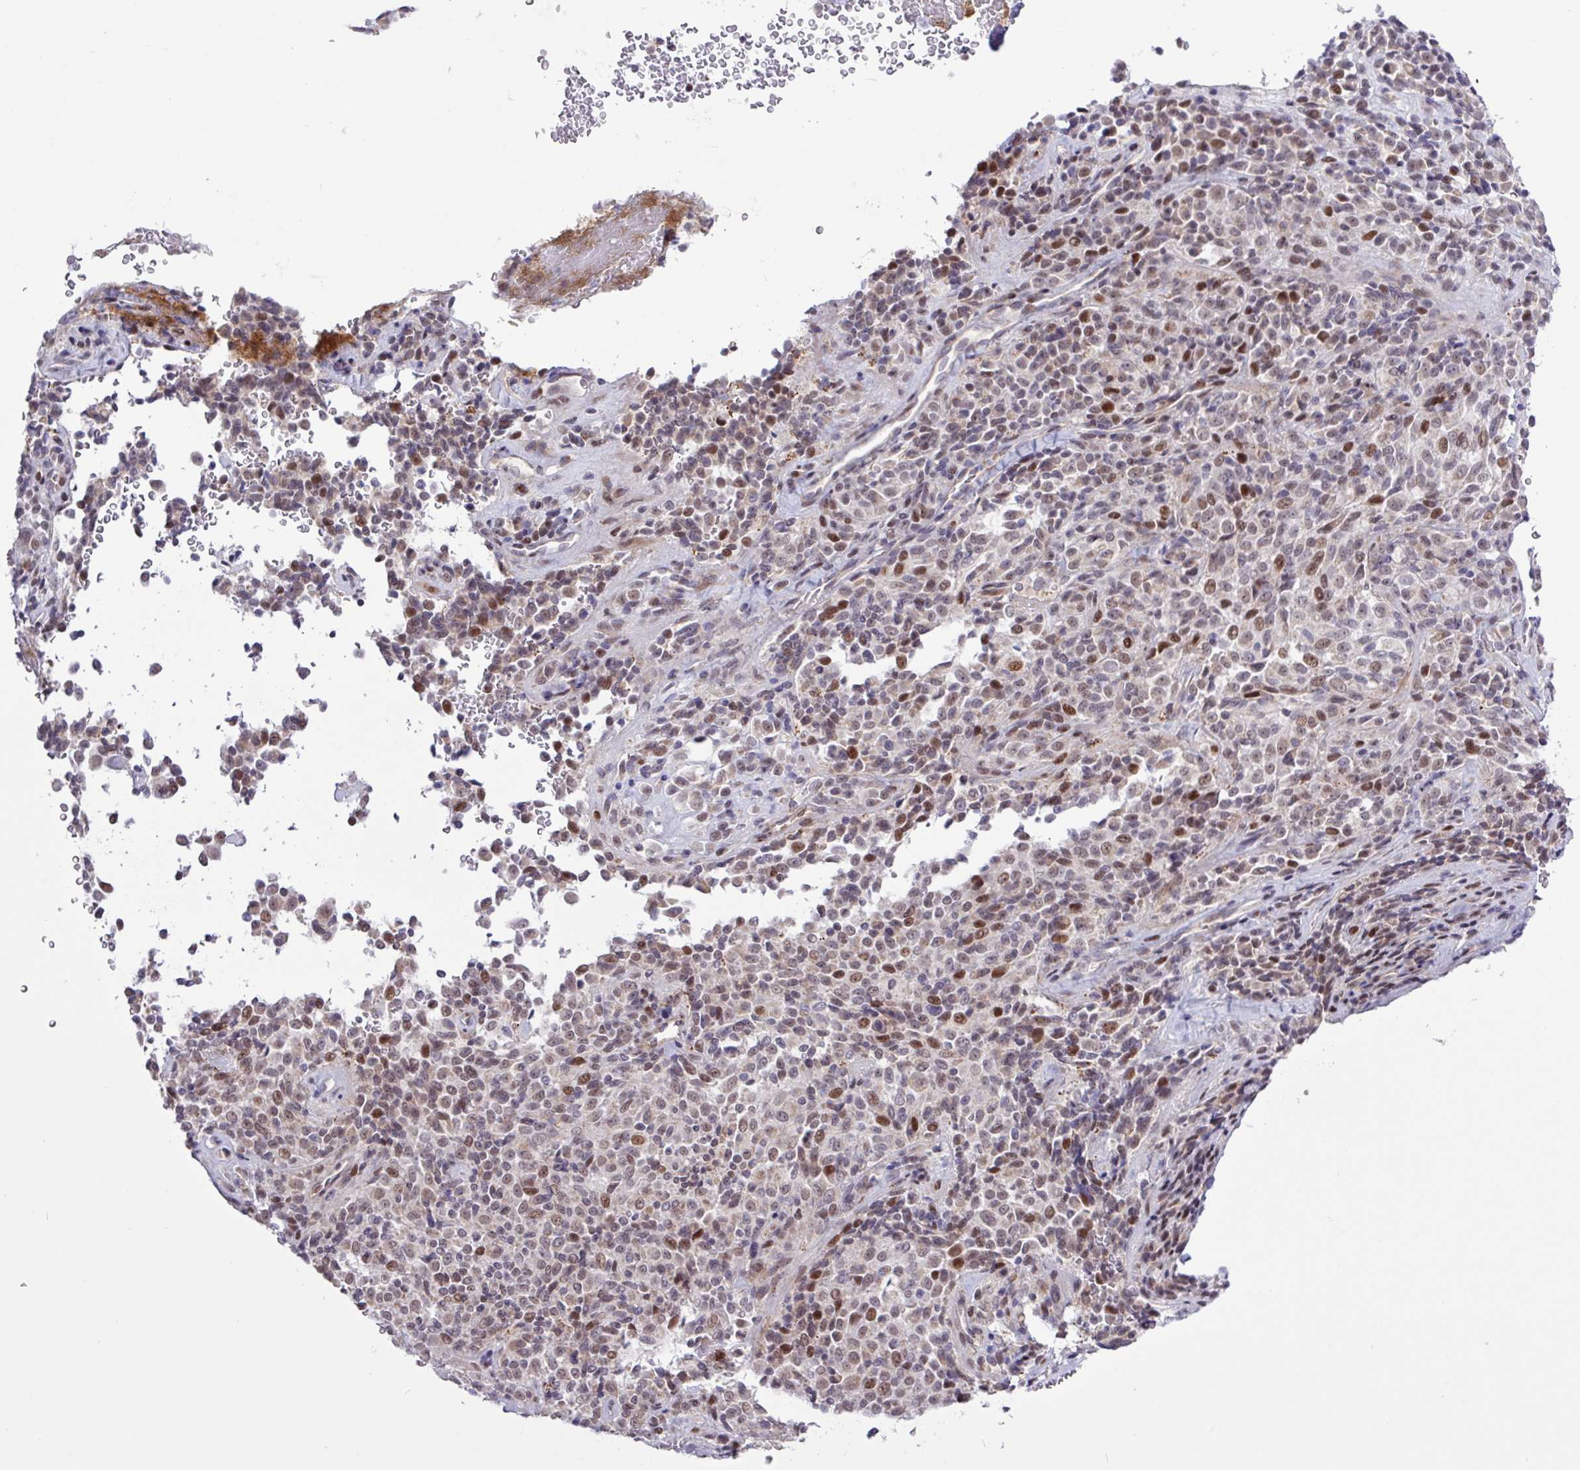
{"staining": {"intensity": "moderate", "quantity": ">75%", "location": "nuclear"}, "tissue": "melanoma", "cell_type": "Tumor cells", "image_type": "cancer", "snomed": [{"axis": "morphology", "description": "Malignant melanoma, Metastatic site"}, {"axis": "topography", "description": "Brain"}], "caption": "A medium amount of moderate nuclear staining is identified in about >75% of tumor cells in malignant melanoma (metastatic site) tissue.", "gene": "RTL3", "patient": {"sex": "female", "age": 56}}